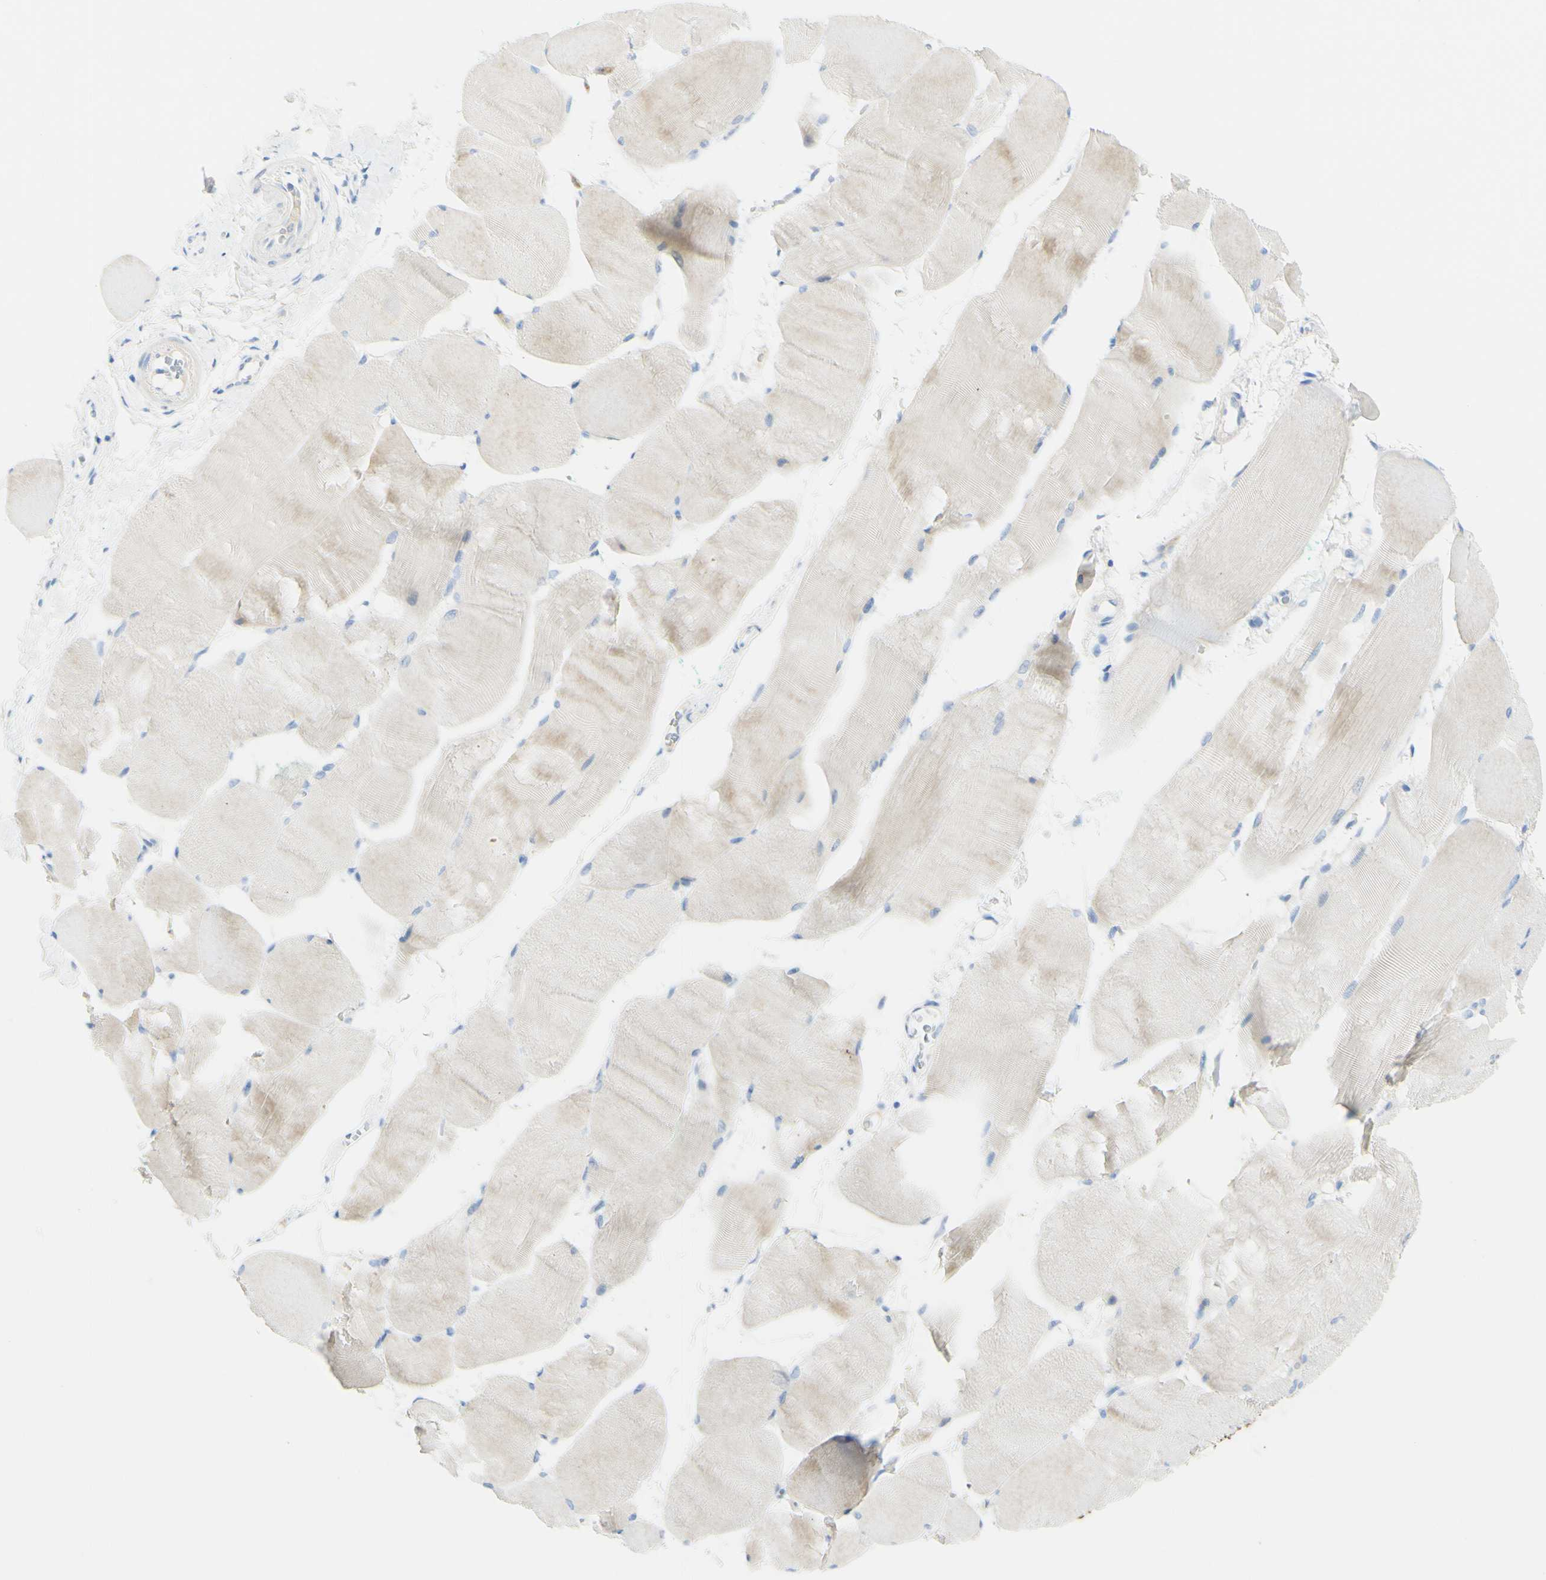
{"staining": {"intensity": "weak", "quantity": ">75%", "location": "cytoplasmic/membranous"}, "tissue": "skeletal muscle", "cell_type": "Myocytes", "image_type": "normal", "snomed": [{"axis": "morphology", "description": "Normal tissue, NOS"}, {"axis": "morphology", "description": "Squamous cell carcinoma, NOS"}, {"axis": "topography", "description": "Skeletal muscle"}], "caption": "High-power microscopy captured an immunohistochemistry image of unremarkable skeletal muscle, revealing weak cytoplasmic/membranous positivity in approximately >75% of myocytes.", "gene": "PIGR", "patient": {"sex": "male", "age": 51}}